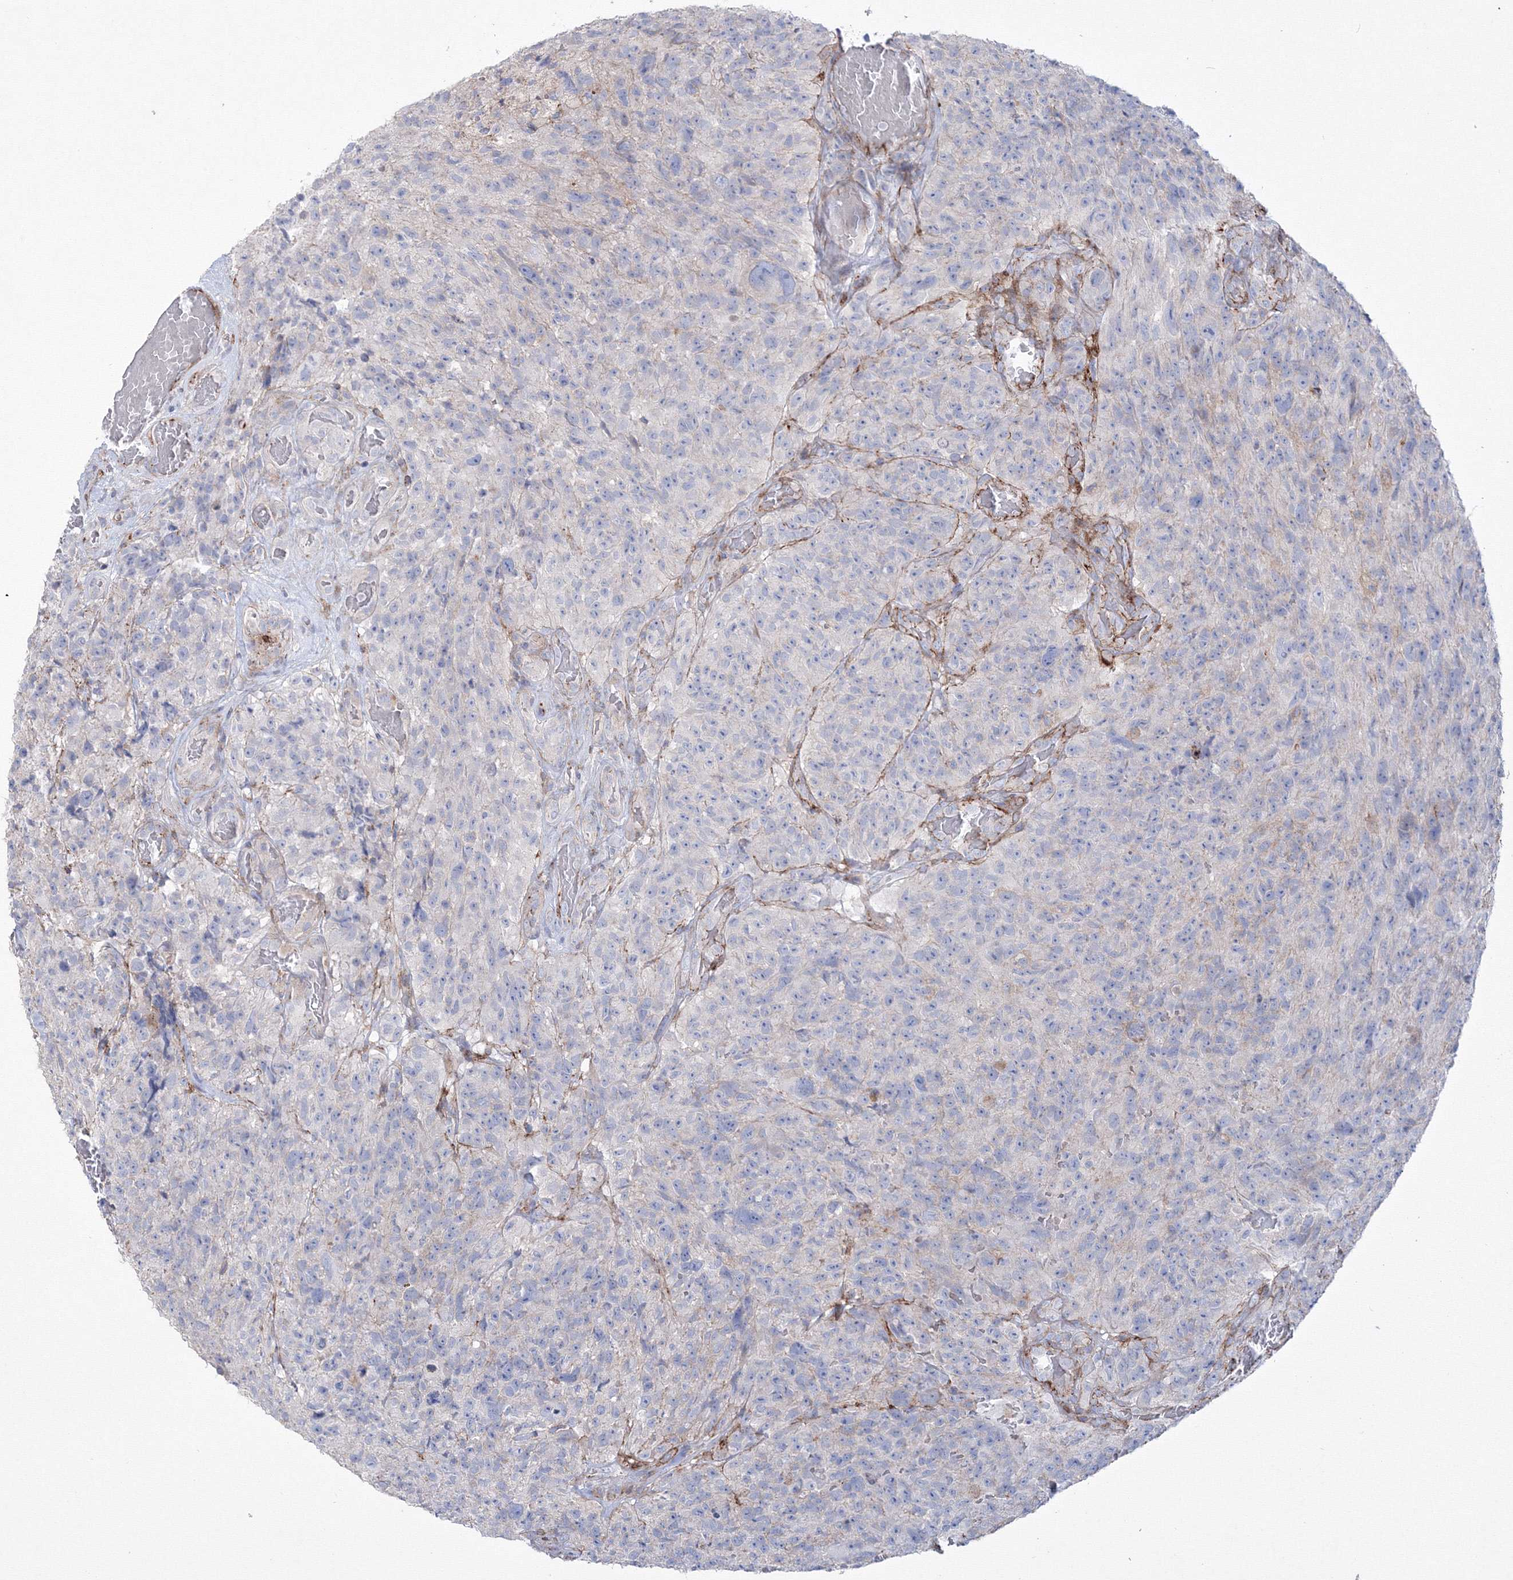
{"staining": {"intensity": "negative", "quantity": "none", "location": "none"}, "tissue": "glioma", "cell_type": "Tumor cells", "image_type": "cancer", "snomed": [{"axis": "morphology", "description": "Glioma, malignant, High grade"}, {"axis": "topography", "description": "Brain"}], "caption": "Immunohistochemical staining of human malignant glioma (high-grade) exhibits no significant positivity in tumor cells.", "gene": "GPR82", "patient": {"sex": "male", "age": 69}}